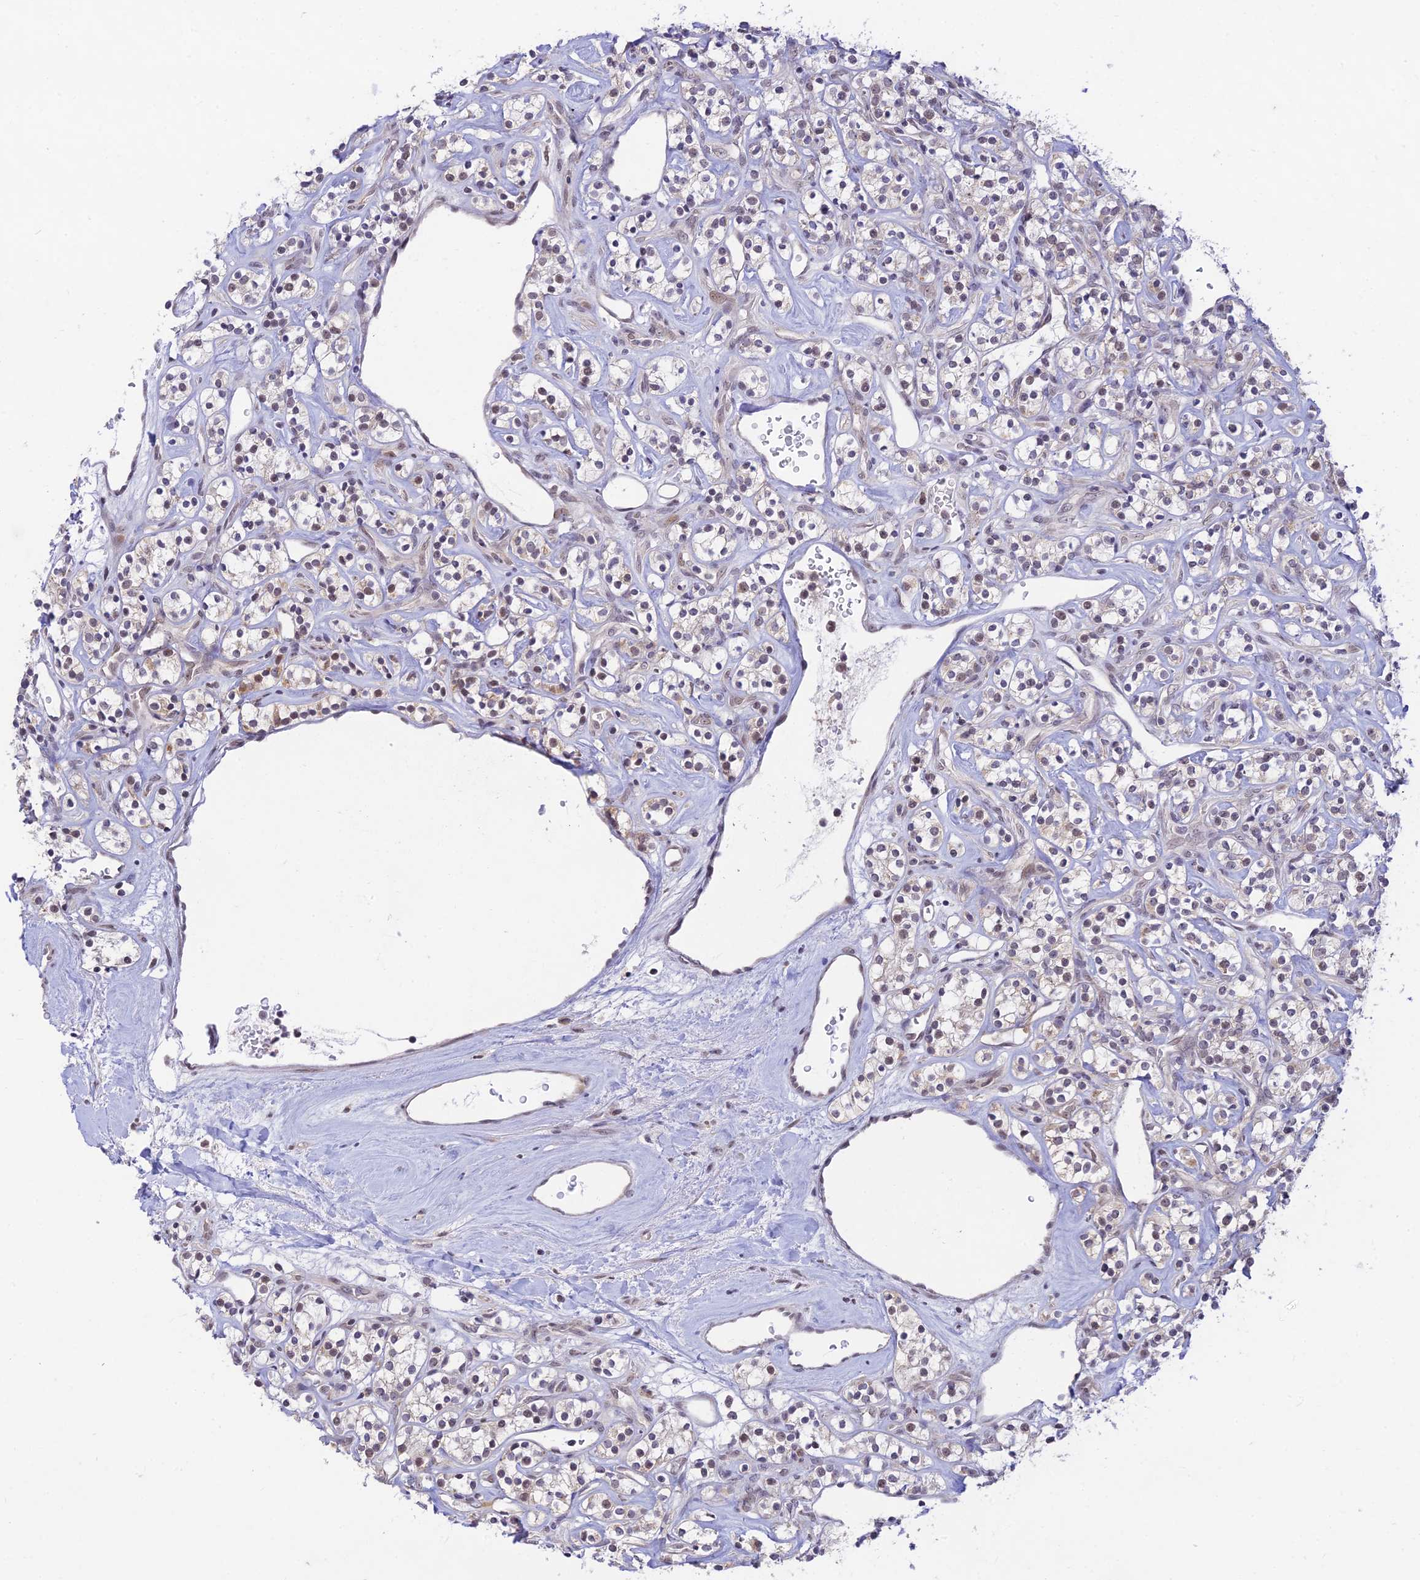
{"staining": {"intensity": "weak", "quantity": "25%-75%", "location": "nuclear"}, "tissue": "renal cancer", "cell_type": "Tumor cells", "image_type": "cancer", "snomed": [{"axis": "morphology", "description": "Adenocarcinoma, NOS"}, {"axis": "topography", "description": "Kidney"}], "caption": "The photomicrograph exhibits immunohistochemical staining of renal adenocarcinoma. There is weak nuclear expression is seen in about 25%-75% of tumor cells.", "gene": "MICOS13", "patient": {"sex": "male", "age": 77}}